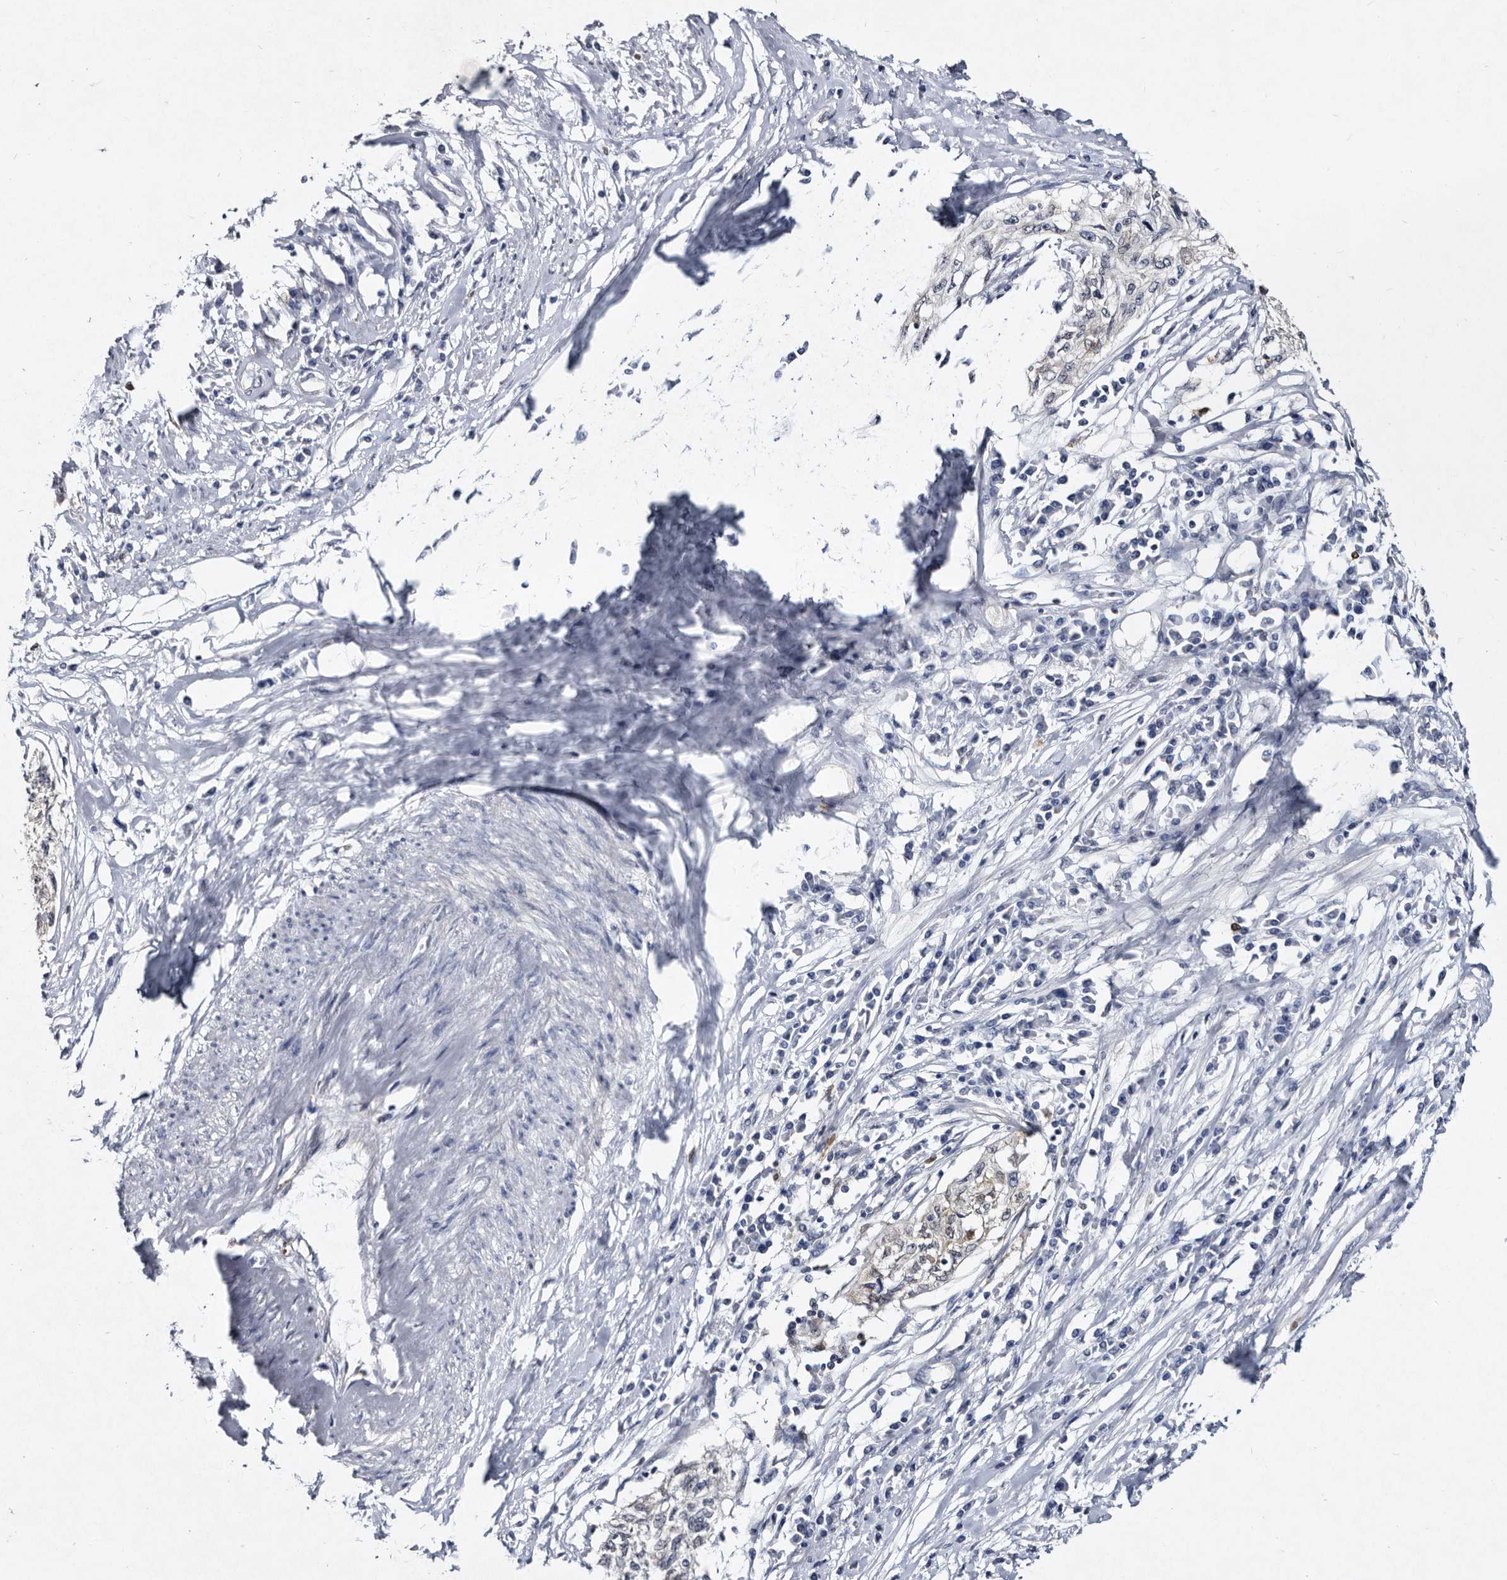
{"staining": {"intensity": "negative", "quantity": "none", "location": "none"}, "tissue": "cervical cancer", "cell_type": "Tumor cells", "image_type": "cancer", "snomed": [{"axis": "morphology", "description": "Squamous cell carcinoma, NOS"}, {"axis": "topography", "description": "Cervix"}], "caption": "Micrograph shows no protein expression in tumor cells of squamous cell carcinoma (cervical) tissue. (Stains: DAB immunohistochemistry (IHC) with hematoxylin counter stain, Microscopy: brightfield microscopy at high magnification).", "gene": "SERPINB8", "patient": {"sex": "female", "age": 57}}